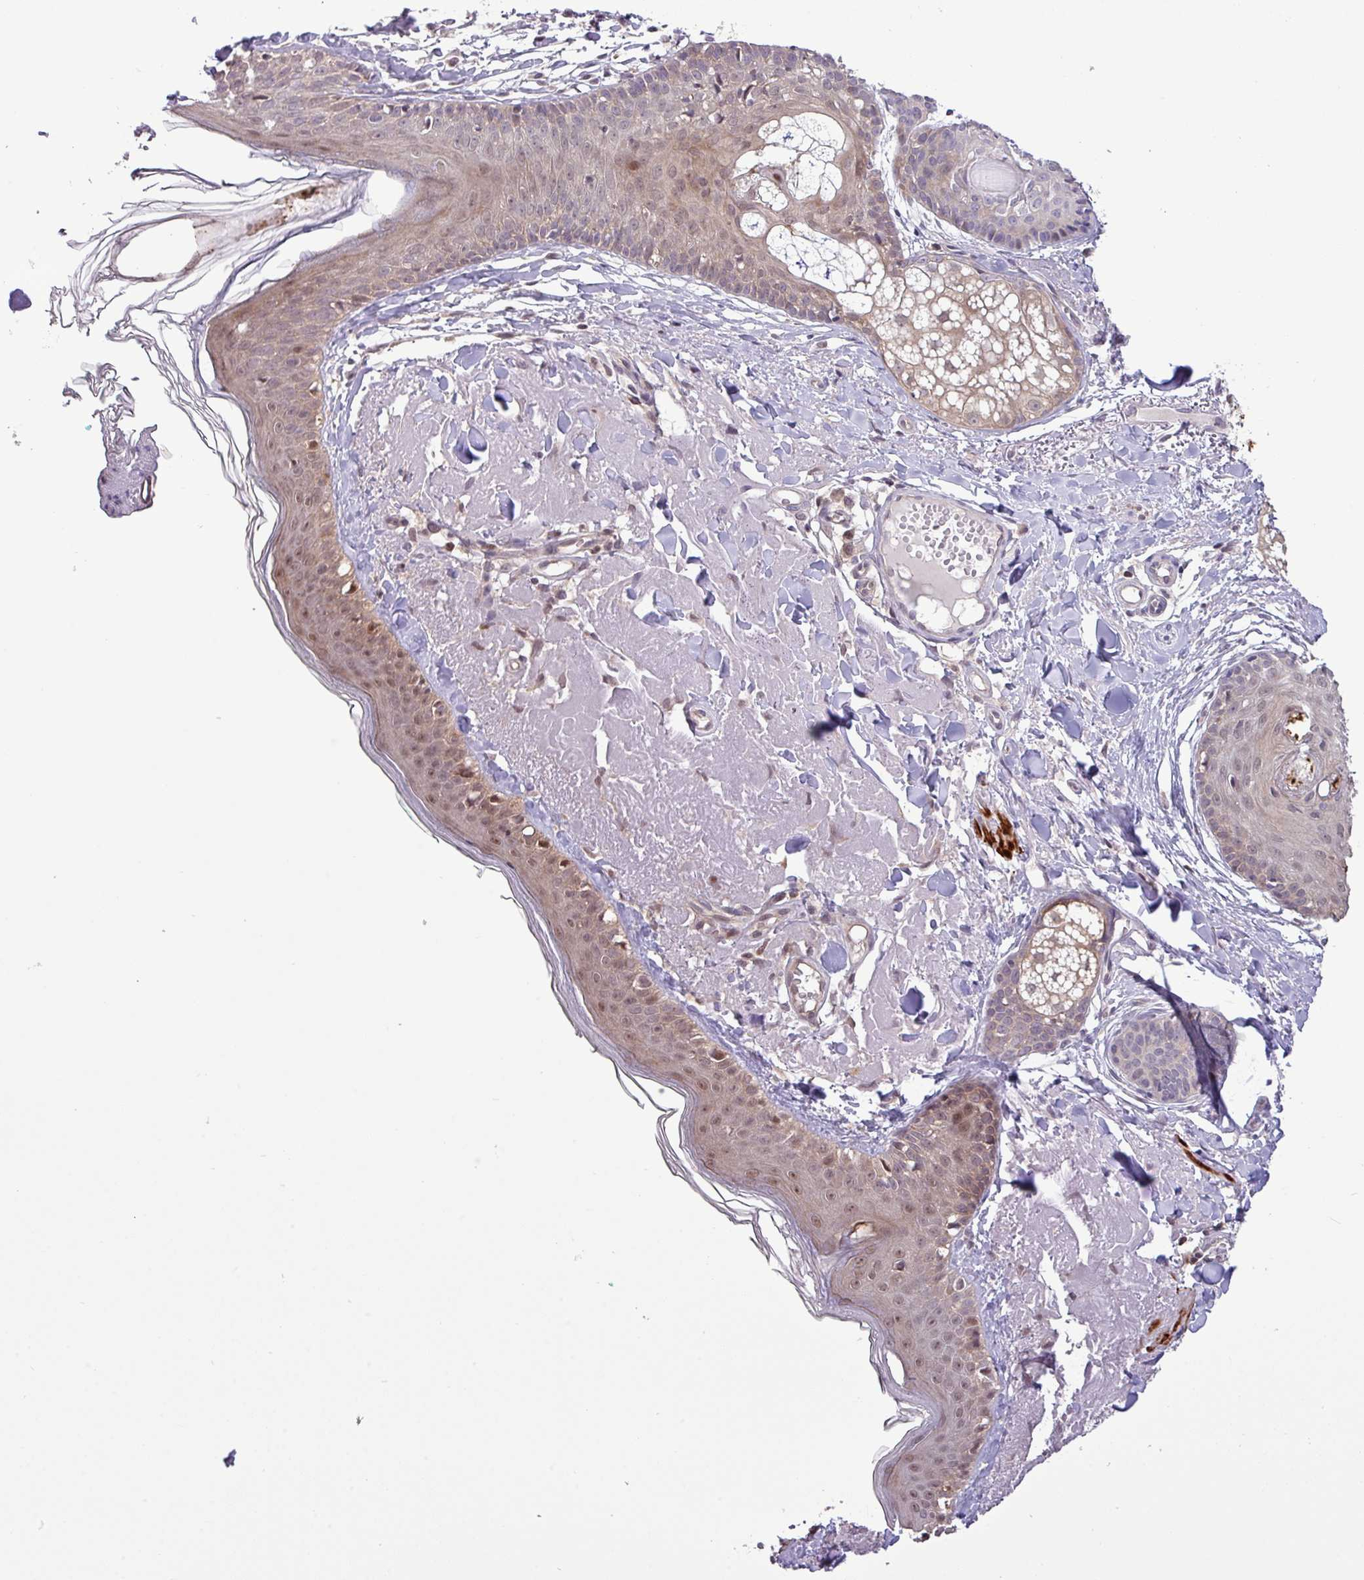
{"staining": {"intensity": "negative", "quantity": "none", "location": "none"}, "tissue": "skin", "cell_type": "Fibroblasts", "image_type": "normal", "snomed": [{"axis": "morphology", "description": "Normal tissue, NOS"}, {"axis": "morphology", "description": "Malignant melanoma, NOS"}, {"axis": "topography", "description": "Skin"}], "caption": "DAB immunohistochemical staining of normal human skin reveals no significant staining in fibroblasts.", "gene": "RIPPLY1", "patient": {"sex": "male", "age": 80}}